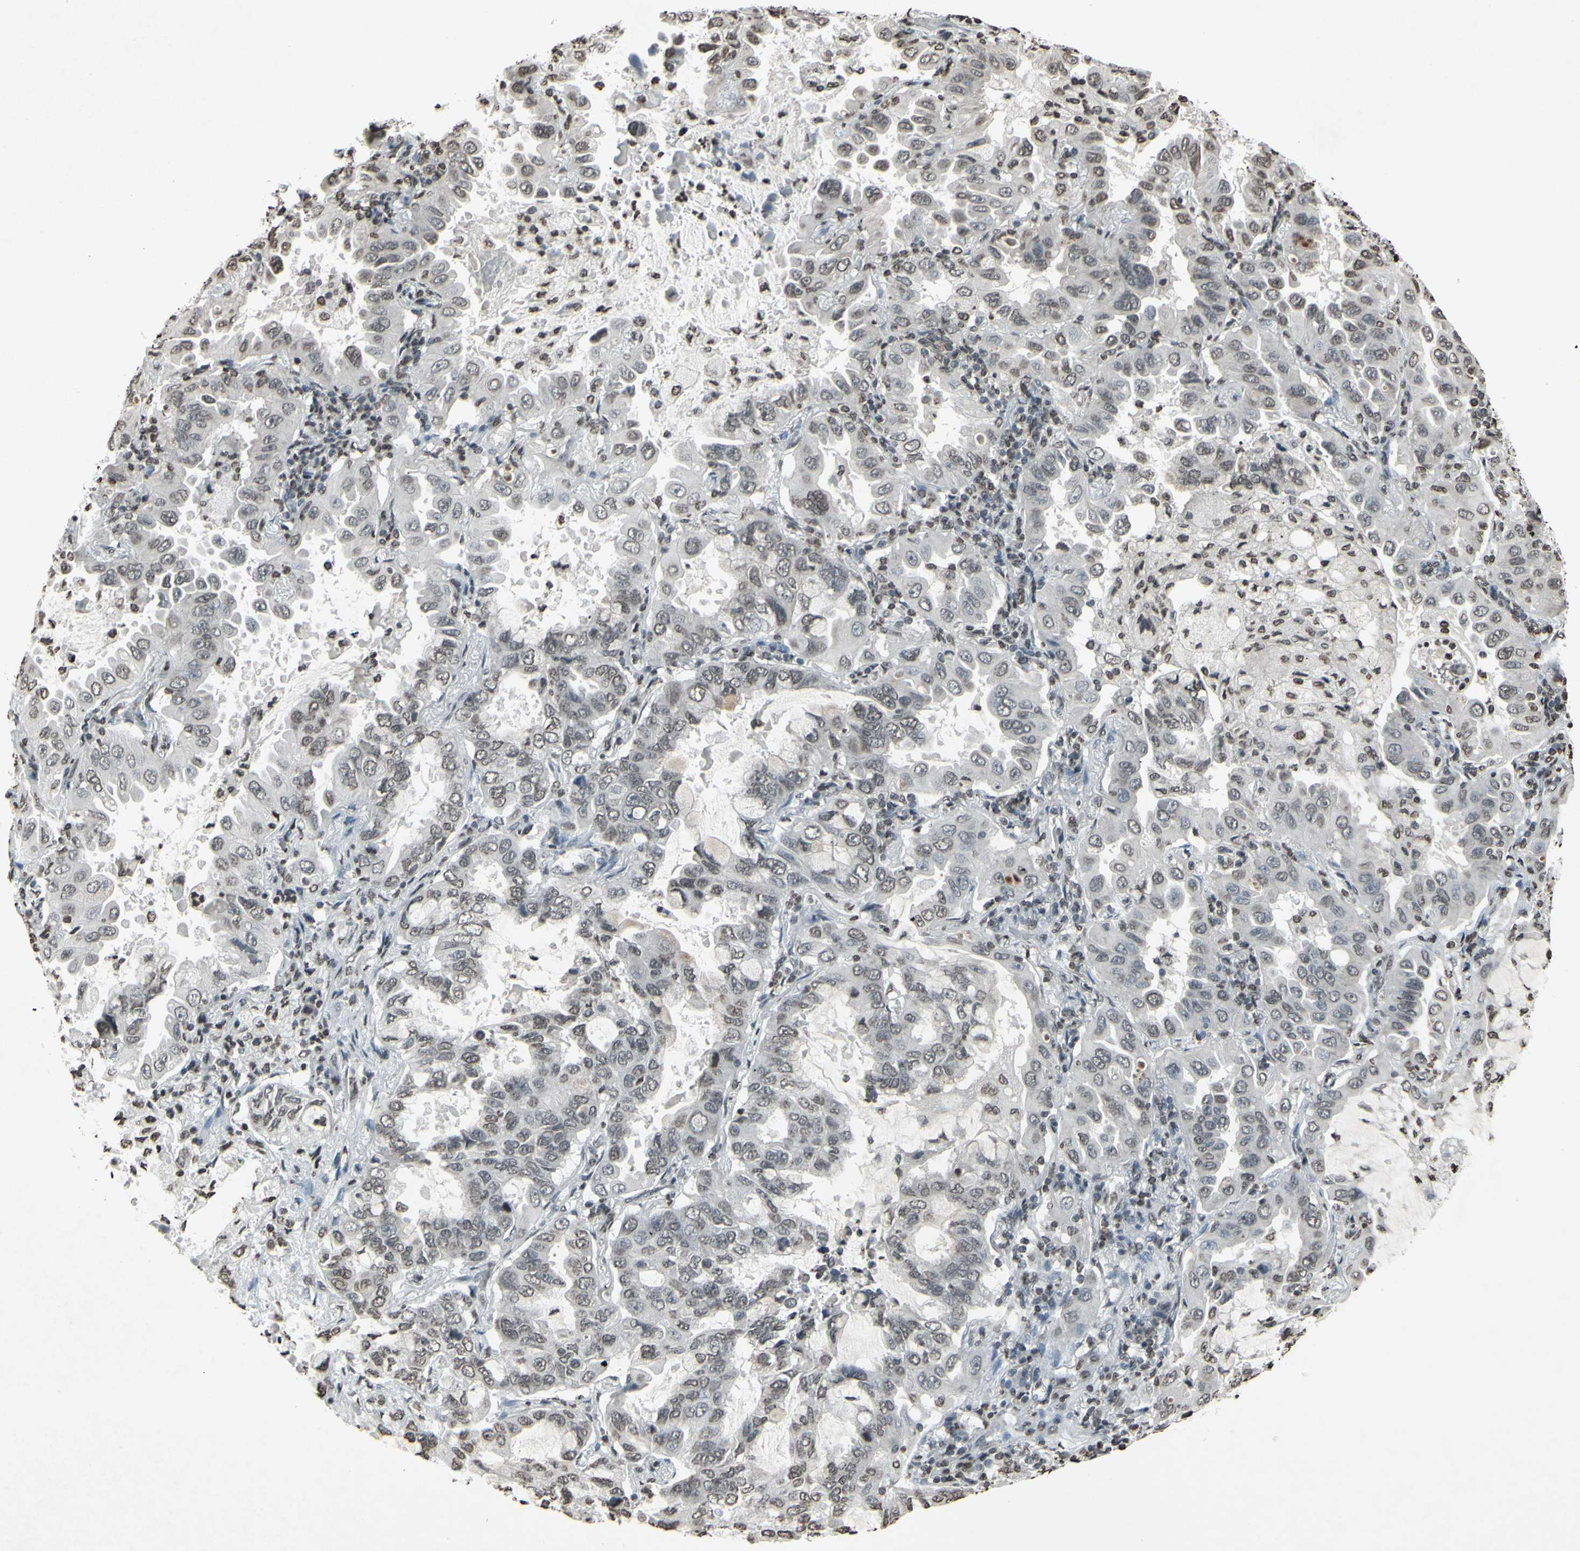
{"staining": {"intensity": "weak", "quantity": ">75%", "location": "cytoplasmic/membranous"}, "tissue": "lung cancer", "cell_type": "Tumor cells", "image_type": "cancer", "snomed": [{"axis": "morphology", "description": "Adenocarcinoma, NOS"}, {"axis": "topography", "description": "Lung"}], "caption": "Approximately >75% of tumor cells in lung adenocarcinoma reveal weak cytoplasmic/membranous protein staining as visualized by brown immunohistochemical staining.", "gene": "CD79B", "patient": {"sex": "male", "age": 64}}